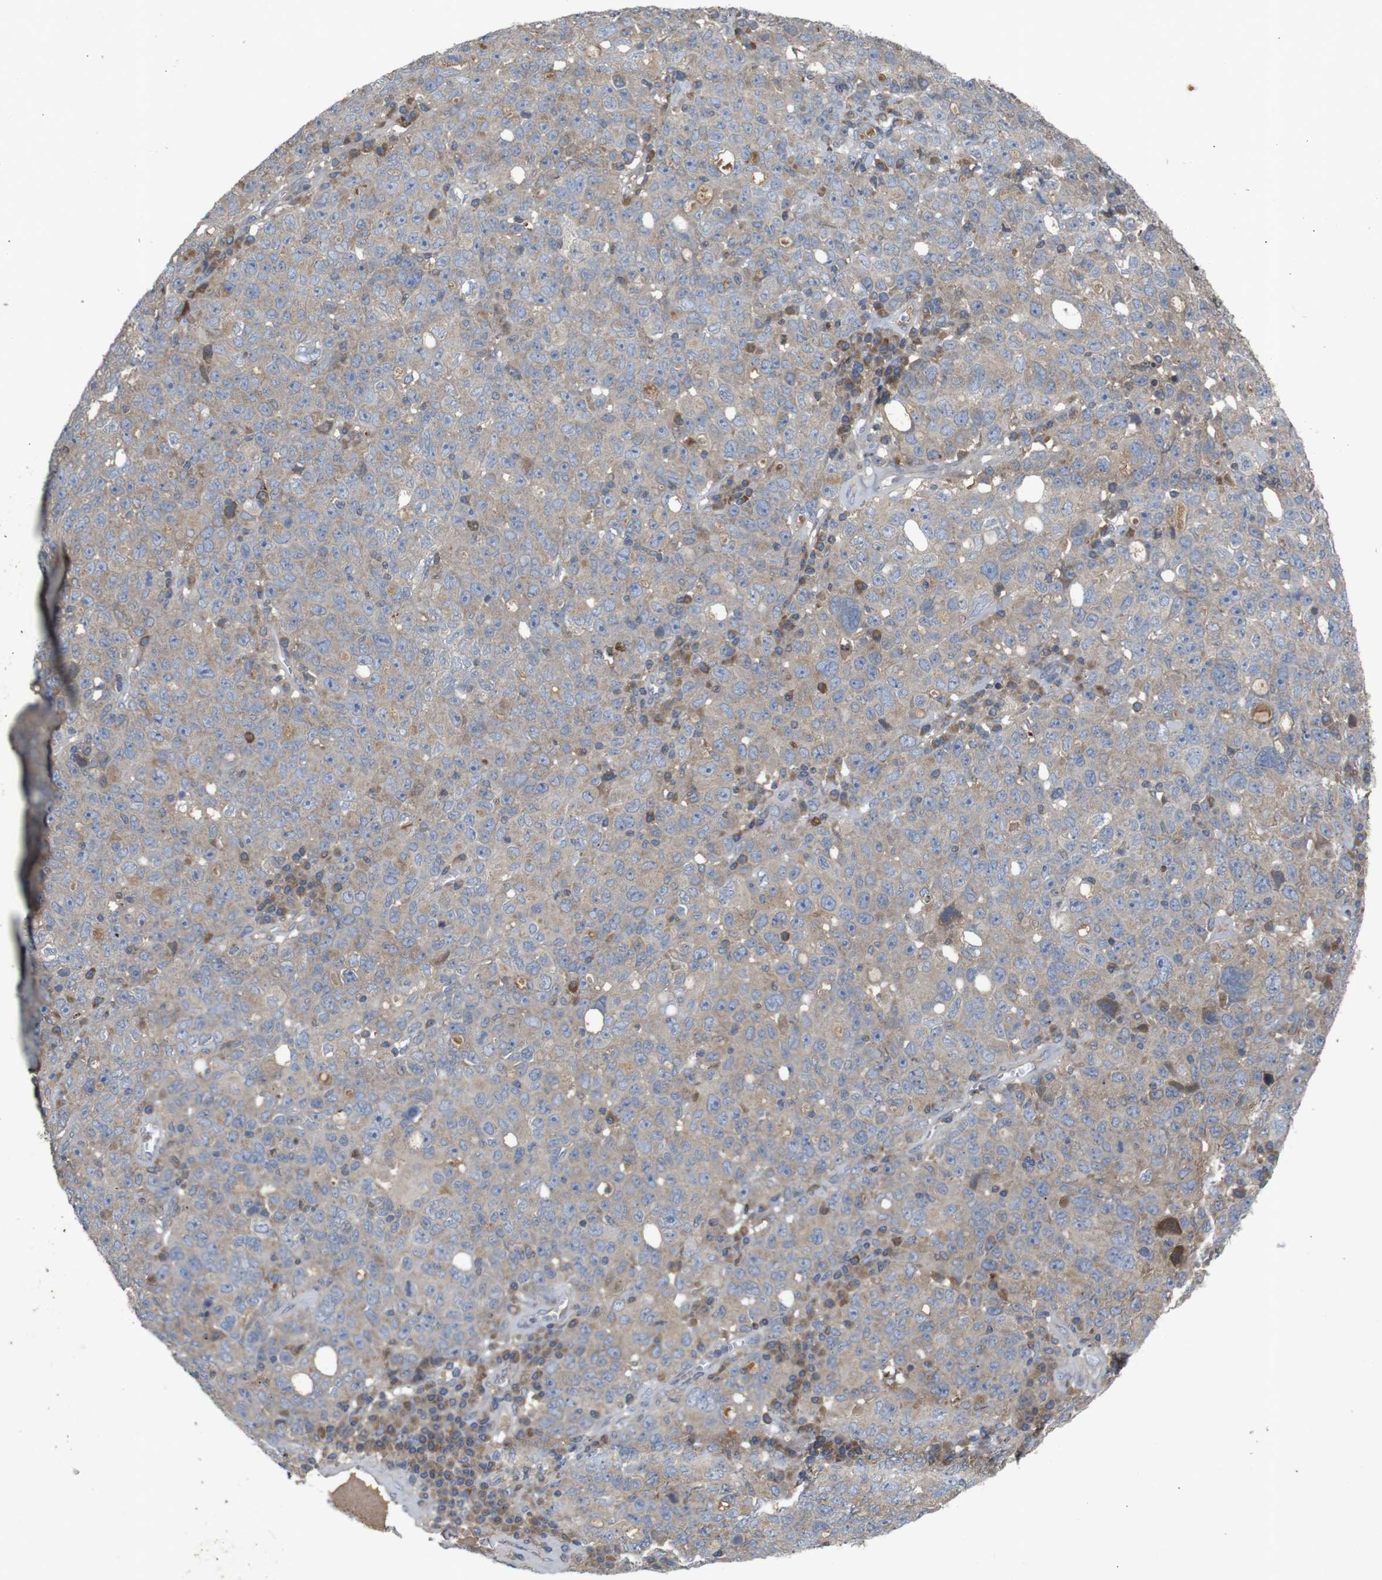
{"staining": {"intensity": "weak", "quantity": "25%-75%", "location": "cytoplasmic/membranous"}, "tissue": "ovarian cancer", "cell_type": "Tumor cells", "image_type": "cancer", "snomed": [{"axis": "morphology", "description": "Carcinoma, endometroid"}, {"axis": "topography", "description": "Ovary"}], "caption": "Weak cytoplasmic/membranous staining for a protein is appreciated in about 25%-75% of tumor cells of ovarian cancer using immunohistochemistry (IHC).", "gene": "PTPN1", "patient": {"sex": "female", "age": 62}}